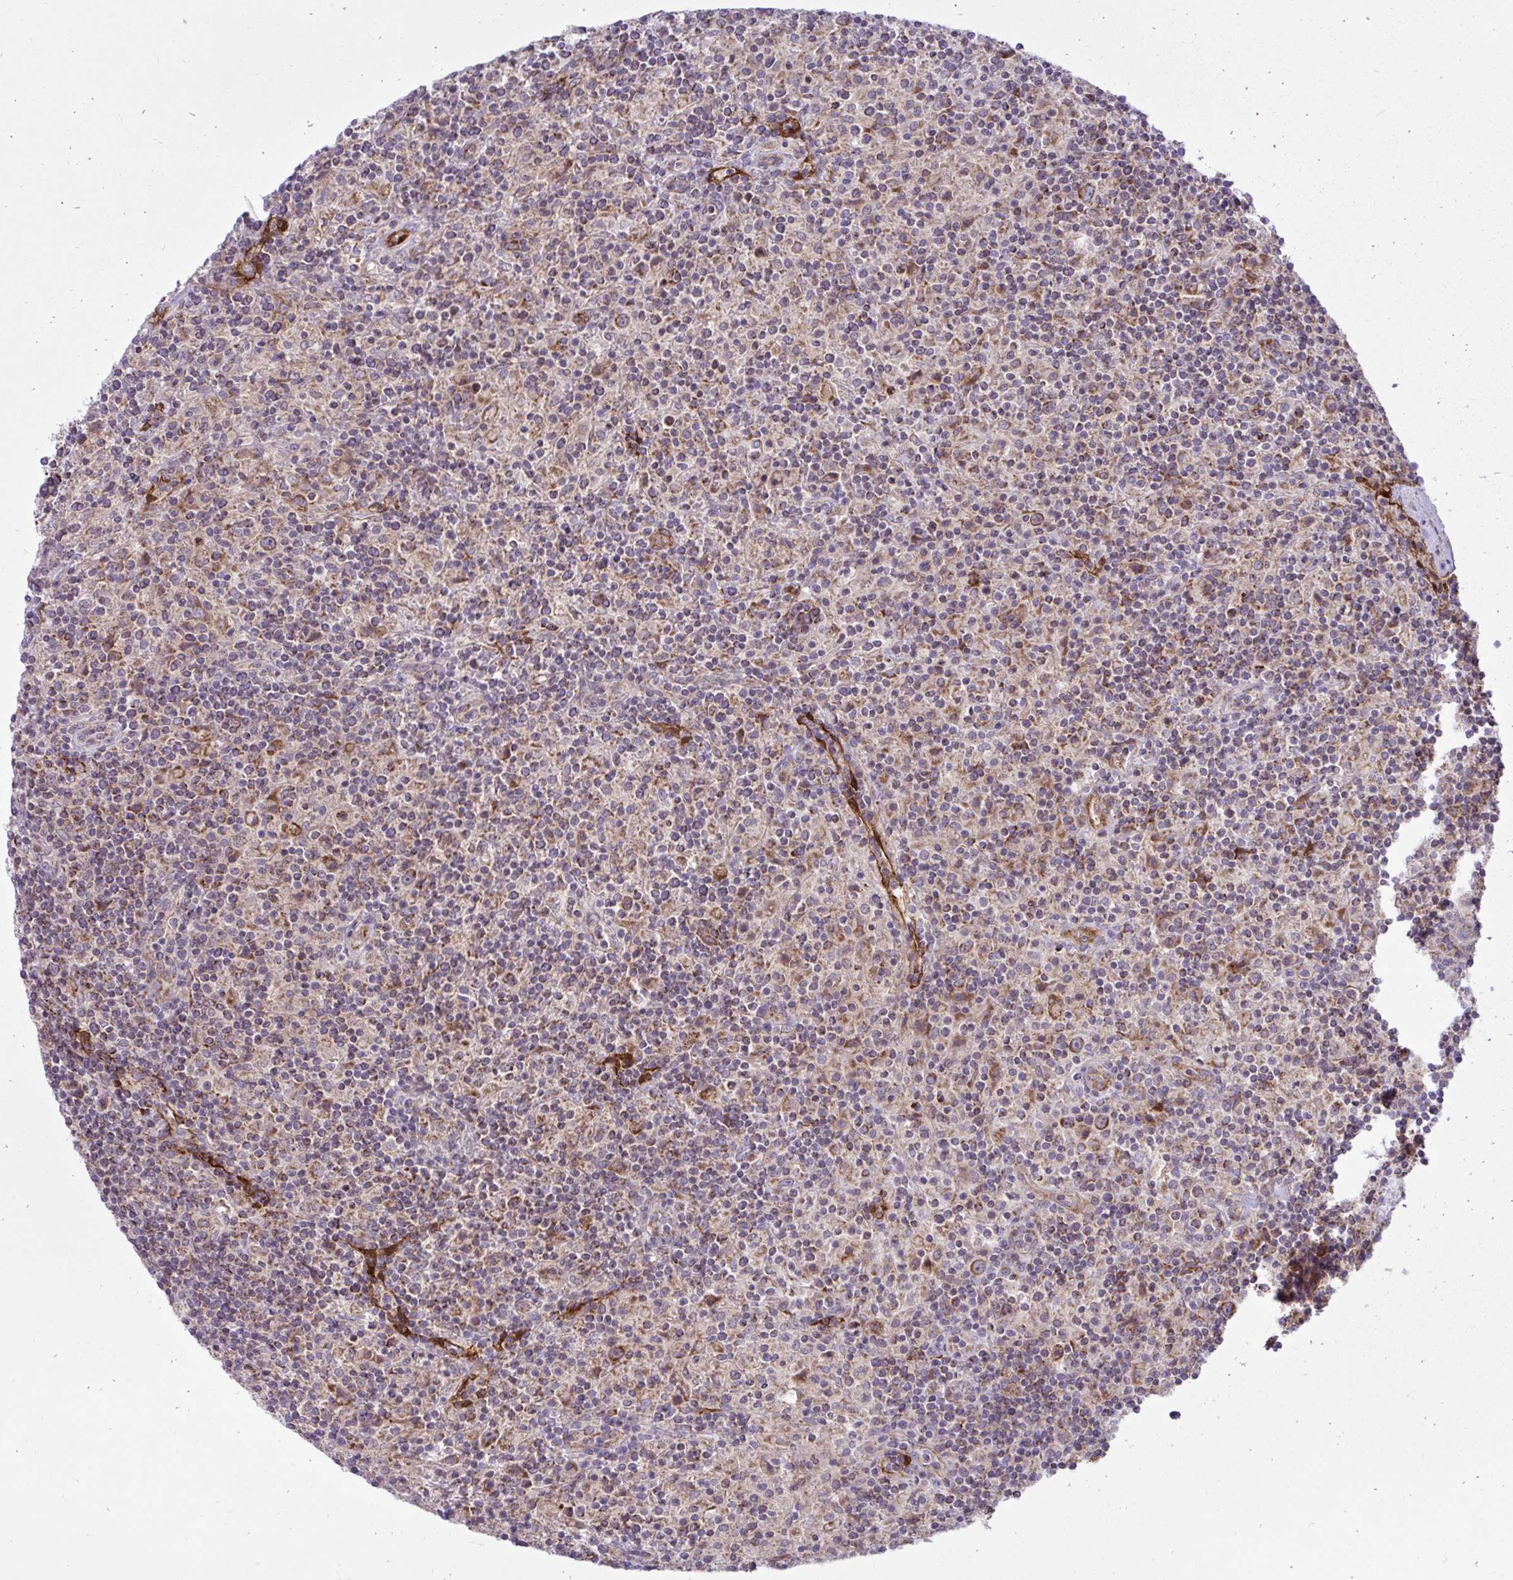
{"staining": {"intensity": "moderate", "quantity": ">75%", "location": "cytoplasmic/membranous"}, "tissue": "lymphoma", "cell_type": "Tumor cells", "image_type": "cancer", "snomed": [{"axis": "morphology", "description": "Hodgkin's disease, NOS"}, {"axis": "topography", "description": "Lymph node"}], "caption": "Immunohistochemistry photomicrograph of Hodgkin's disease stained for a protein (brown), which shows medium levels of moderate cytoplasmic/membranous staining in about >75% of tumor cells.", "gene": "LIMS1", "patient": {"sex": "male", "age": 70}}